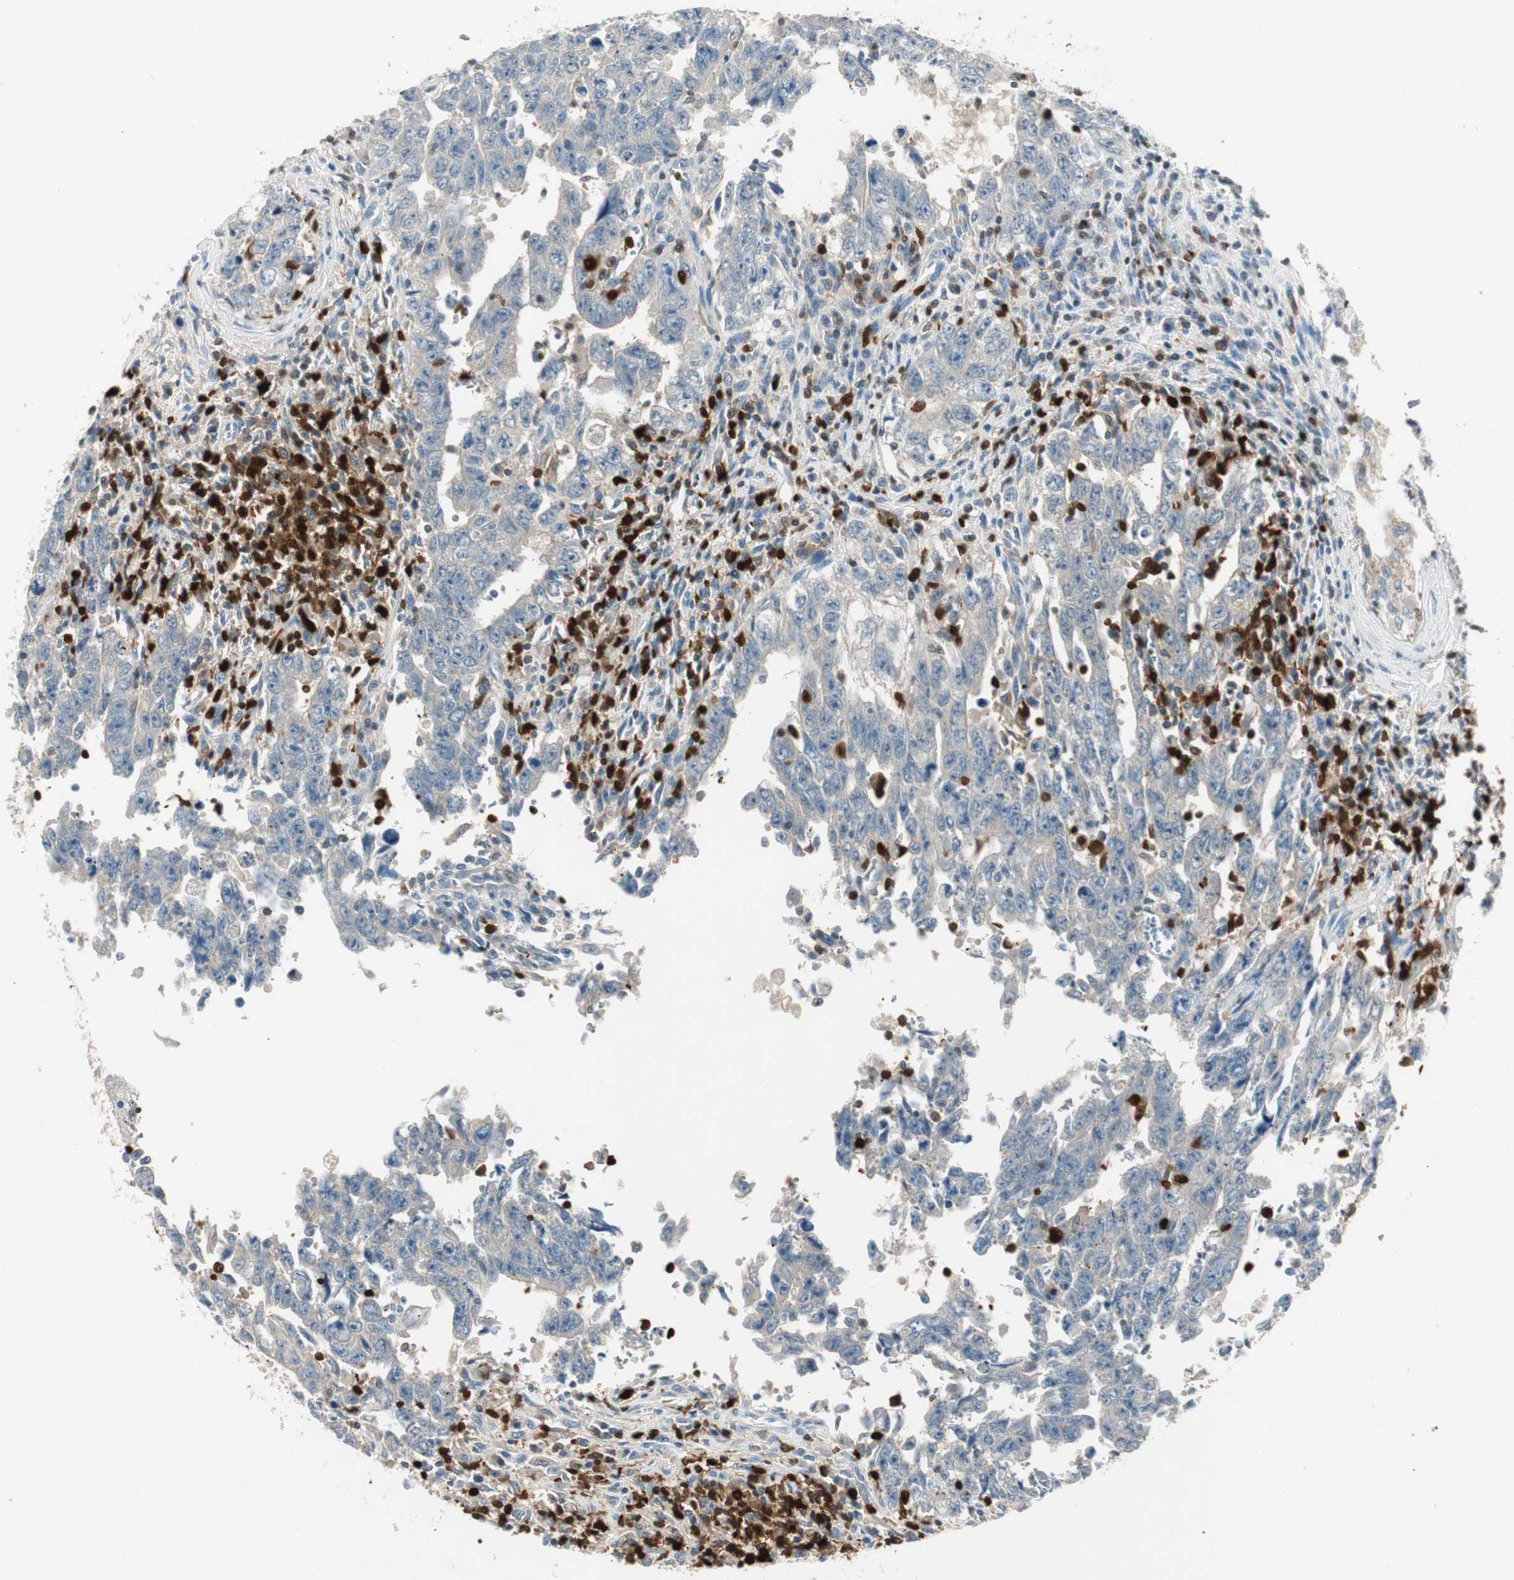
{"staining": {"intensity": "negative", "quantity": "none", "location": "none"}, "tissue": "testis cancer", "cell_type": "Tumor cells", "image_type": "cancer", "snomed": [{"axis": "morphology", "description": "Carcinoma, Embryonal, NOS"}, {"axis": "topography", "description": "Testis"}], "caption": "IHC micrograph of neoplastic tissue: testis cancer stained with DAB reveals no significant protein expression in tumor cells.", "gene": "COTL1", "patient": {"sex": "male", "age": 28}}